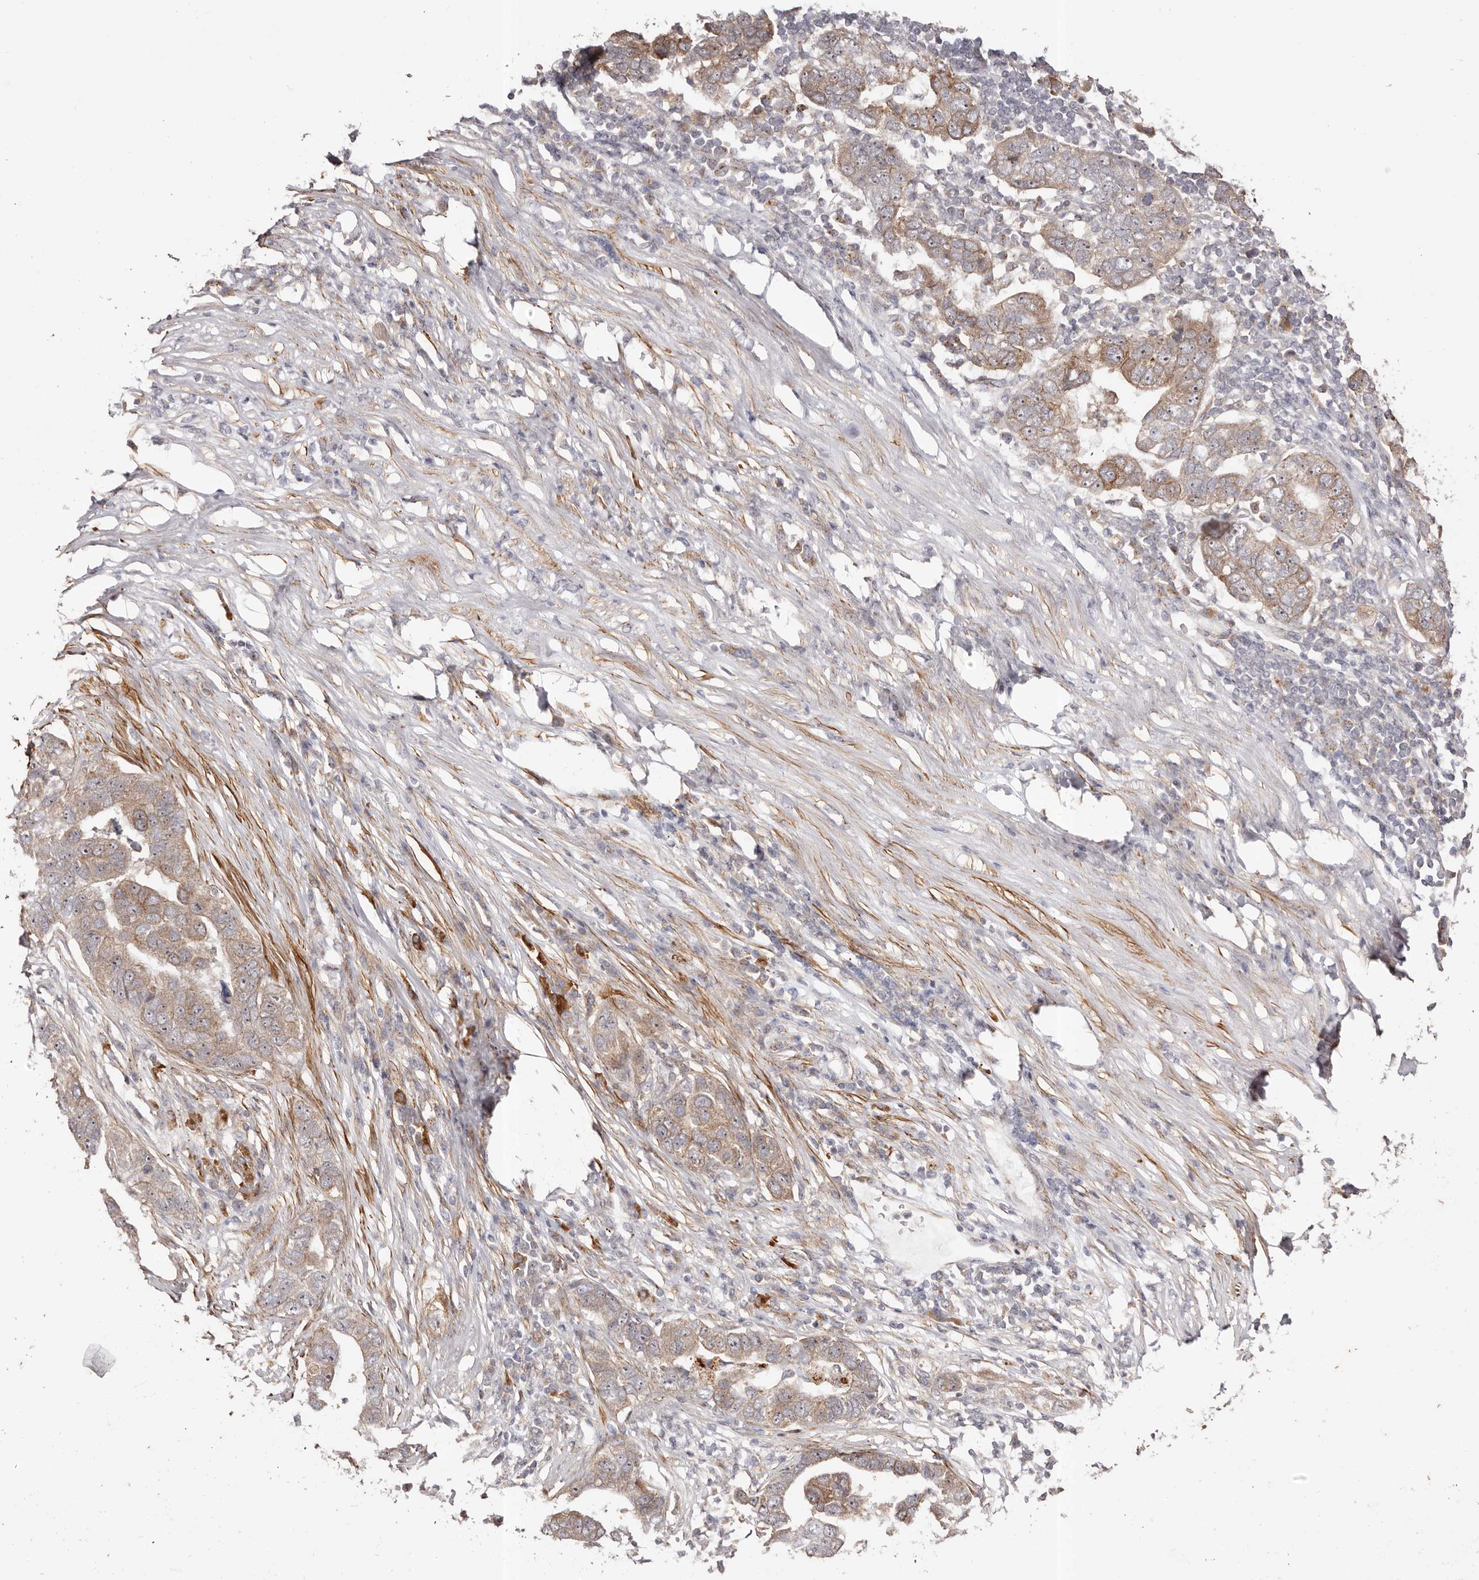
{"staining": {"intensity": "moderate", "quantity": ">75%", "location": "cytoplasmic/membranous,nuclear"}, "tissue": "pancreatic cancer", "cell_type": "Tumor cells", "image_type": "cancer", "snomed": [{"axis": "morphology", "description": "Adenocarcinoma, NOS"}, {"axis": "topography", "description": "Pancreas"}], "caption": "This histopathology image demonstrates immunohistochemistry (IHC) staining of human adenocarcinoma (pancreatic), with medium moderate cytoplasmic/membranous and nuclear staining in approximately >75% of tumor cells.", "gene": "MICAL2", "patient": {"sex": "female", "age": 61}}